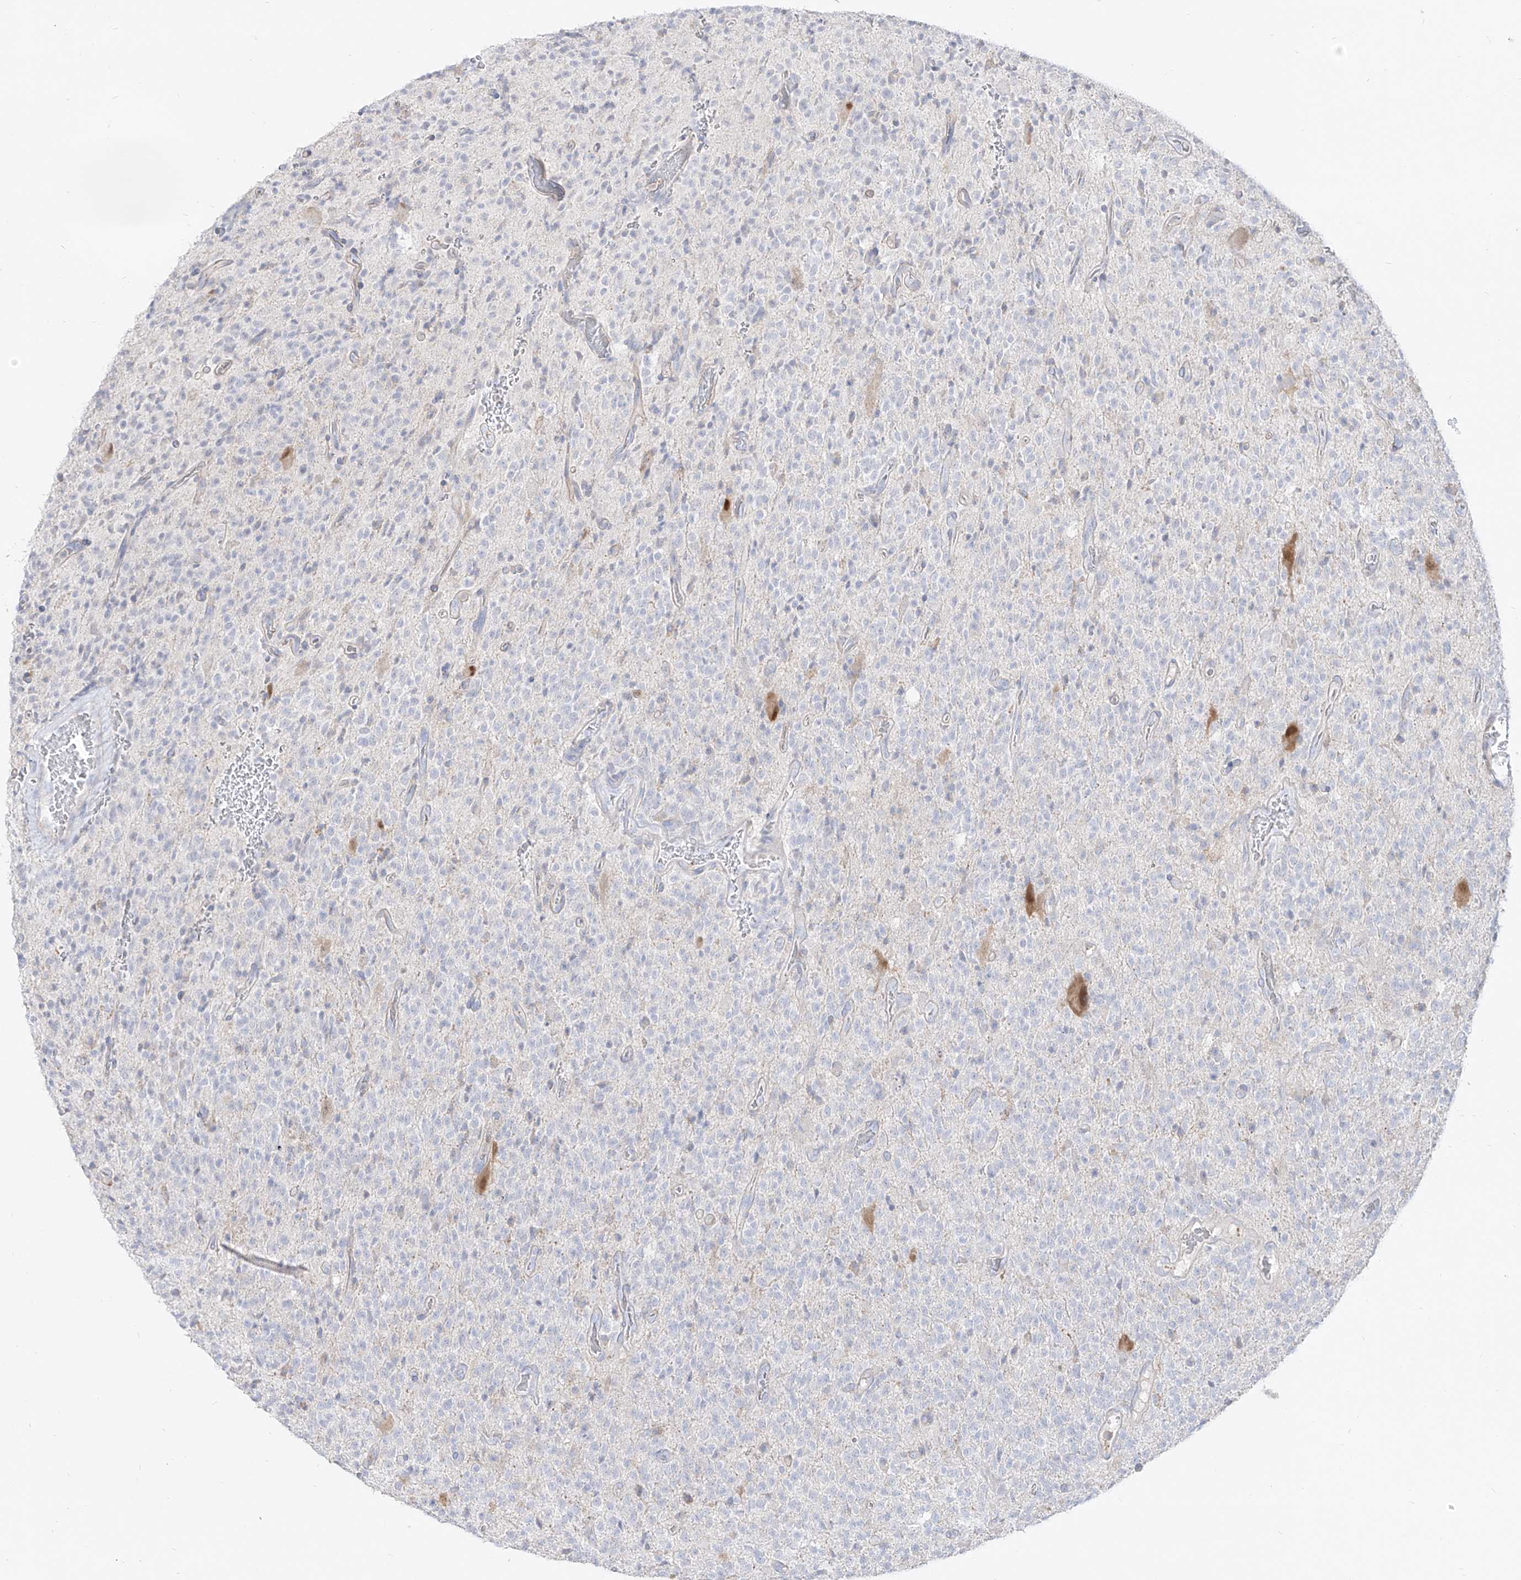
{"staining": {"intensity": "negative", "quantity": "none", "location": "none"}, "tissue": "glioma", "cell_type": "Tumor cells", "image_type": "cancer", "snomed": [{"axis": "morphology", "description": "Glioma, malignant, High grade"}, {"axis": "topography", "description": "Brain"}], "caption": "A high-resolution histopathology image shows immunohistochemistry staining of glioma, which demonstrates no significant positivity in tumor cells.", "gene": "RBFOX3", "patient": {"sex": "male", "age": 34}}